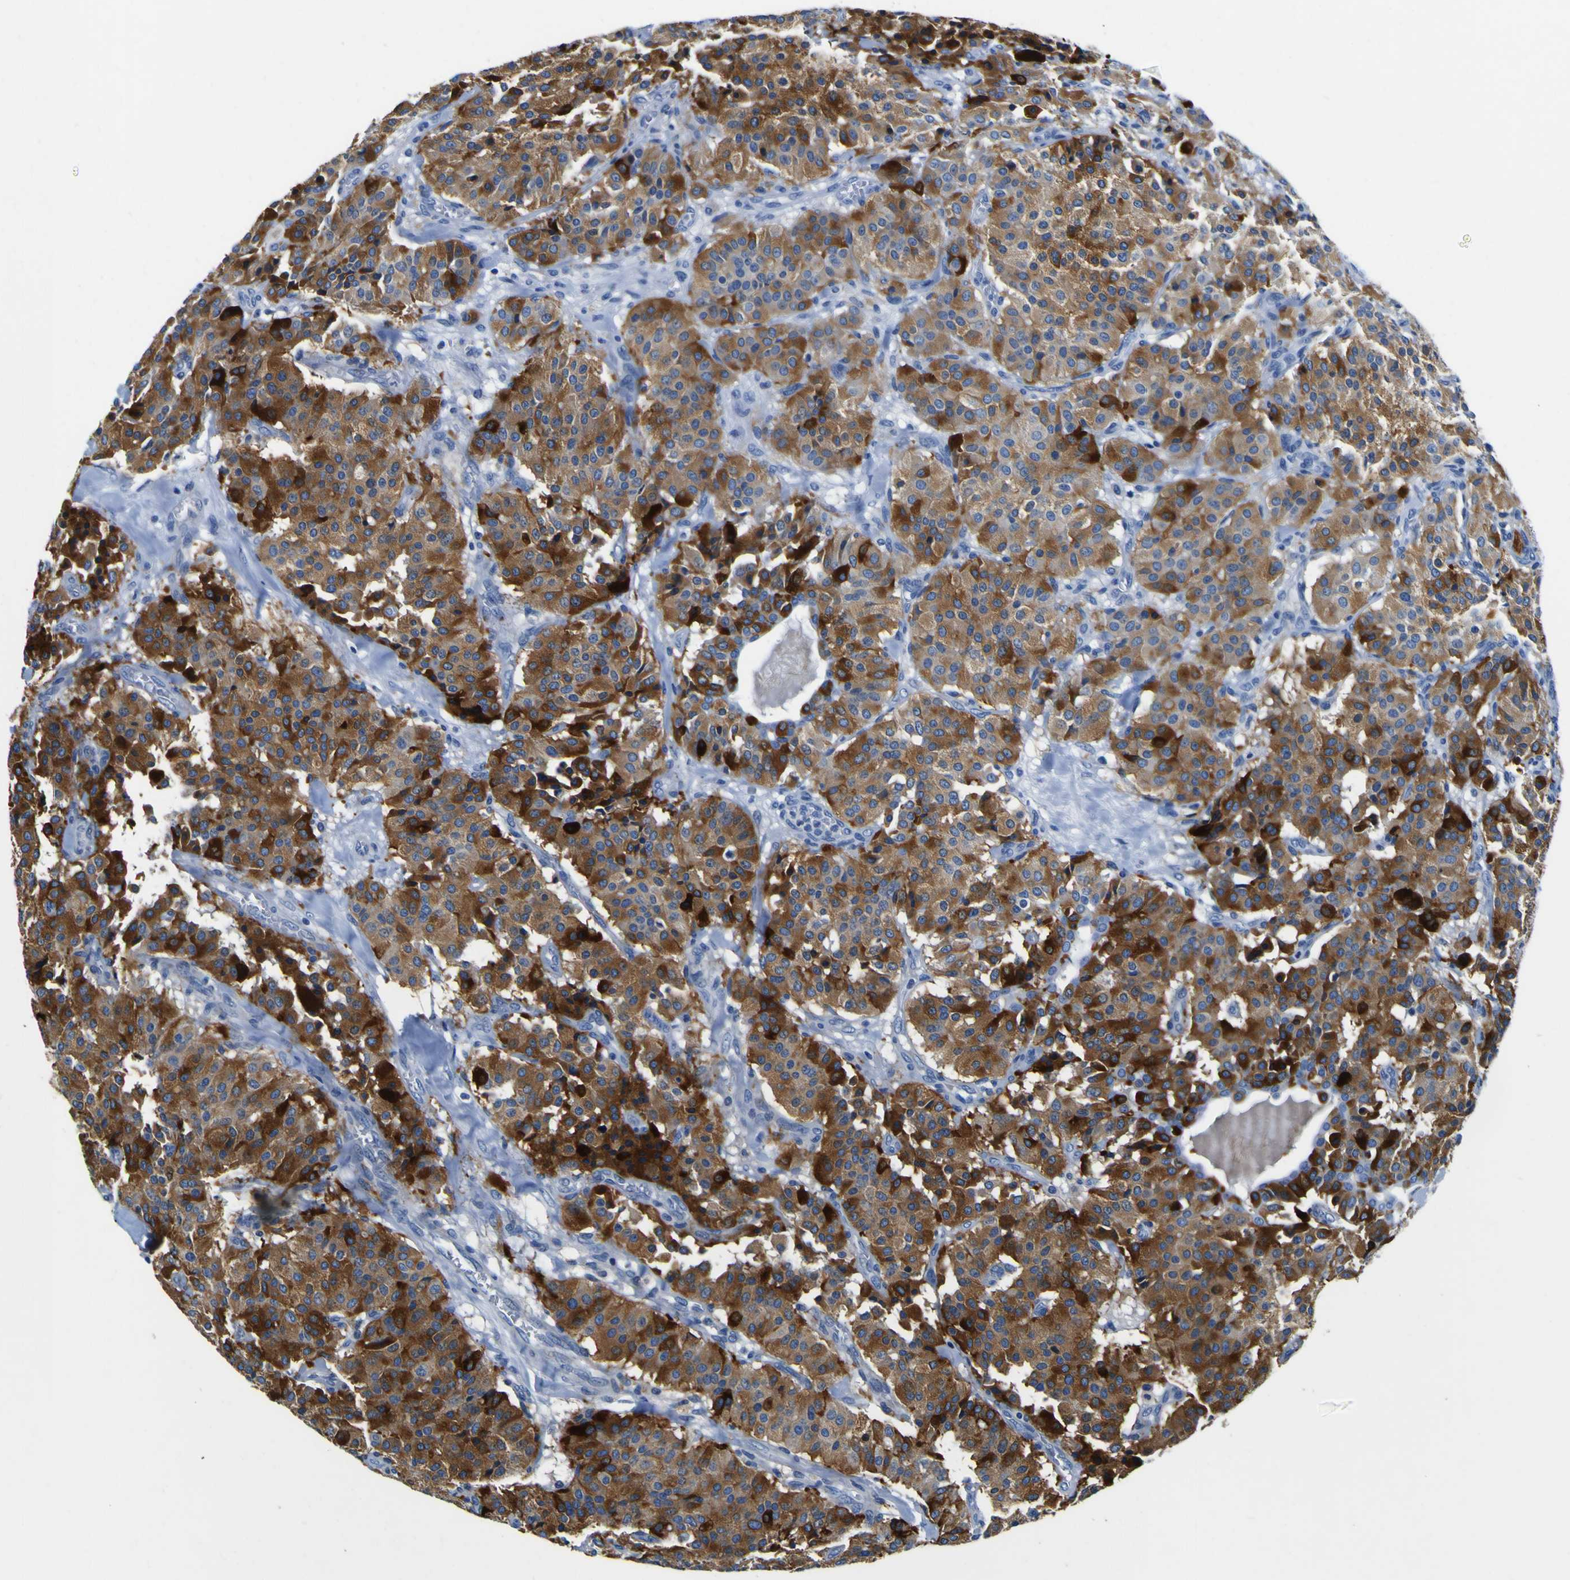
{"staining": {"intensity": "strong", "quantity": ">75%", "location": "cytoplasmic/membranous"}, "tissue": "carcinoid", "cell_type": "Tumor cells", "image_type": "cancer", "snomed": [{"axis": "morphology", "description": "Carcinoid, malignant, NOS"}, {"axis": "topography", "description": "Lung"}], "caption": "Human carcinoid (malignant) stained with a protein marker displays strong staining in tumor cells.", "gene": "AGAP3", "patient": {"sex": "male", "age": 30}}